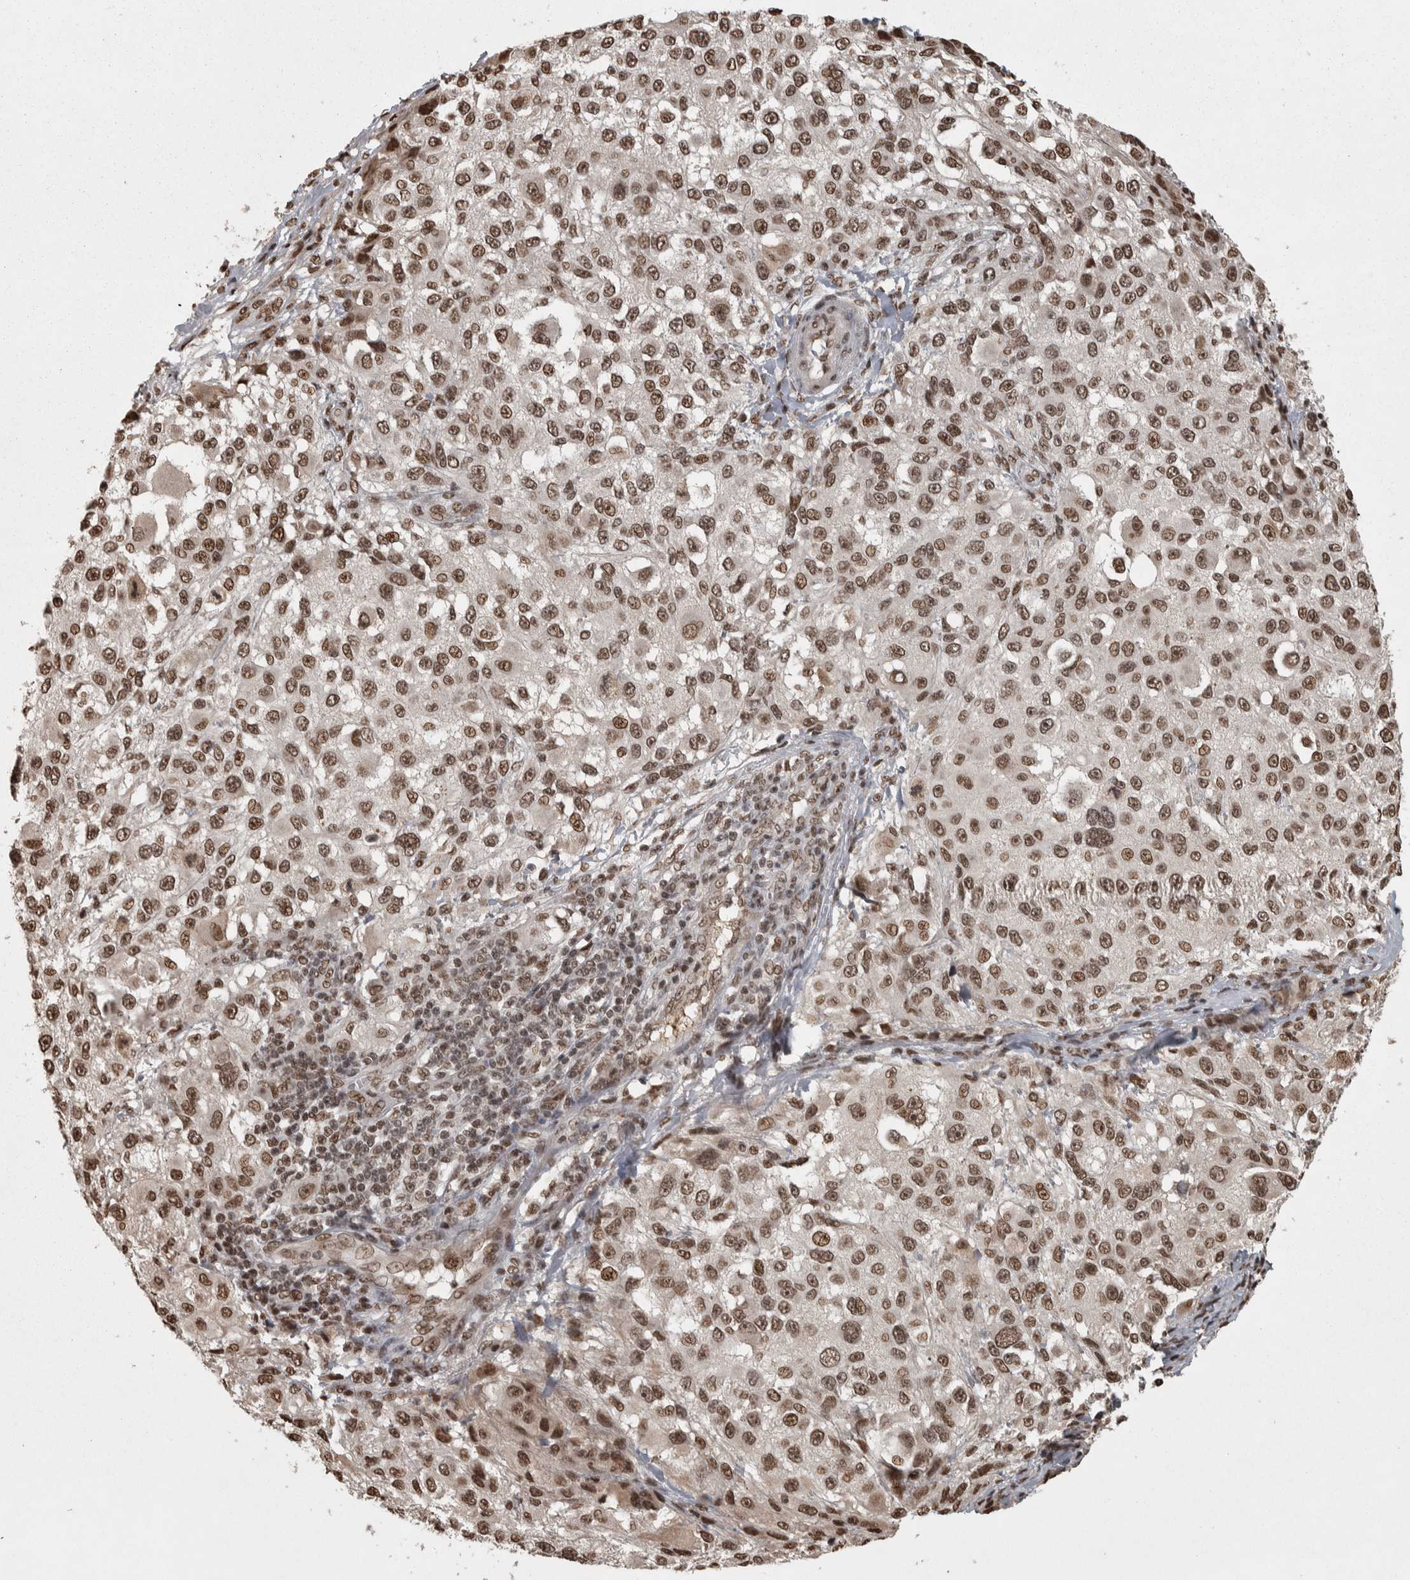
{"staining": {"intensity": "strong", "quantity": ">75%", "location": "nuclear"}, "tissue": "melanoma", "cell_type": "Tumor cells", "image_type": "cancer", "snomed": [{"axis": "morphology", "description": "Necrosis, NOS"}, {"axis": "morphology", "description": "Malignant melanoma, NOS"}, {"axis": "topography", "description": "Skin"}], "caption": "Human malignant melanoma stained with a brown dye reveals strong nuclear positive staining in approximately >75% of tumor cells.", "gene": "ZFHX4", "patient": {"sex": "female", "age": 87}}